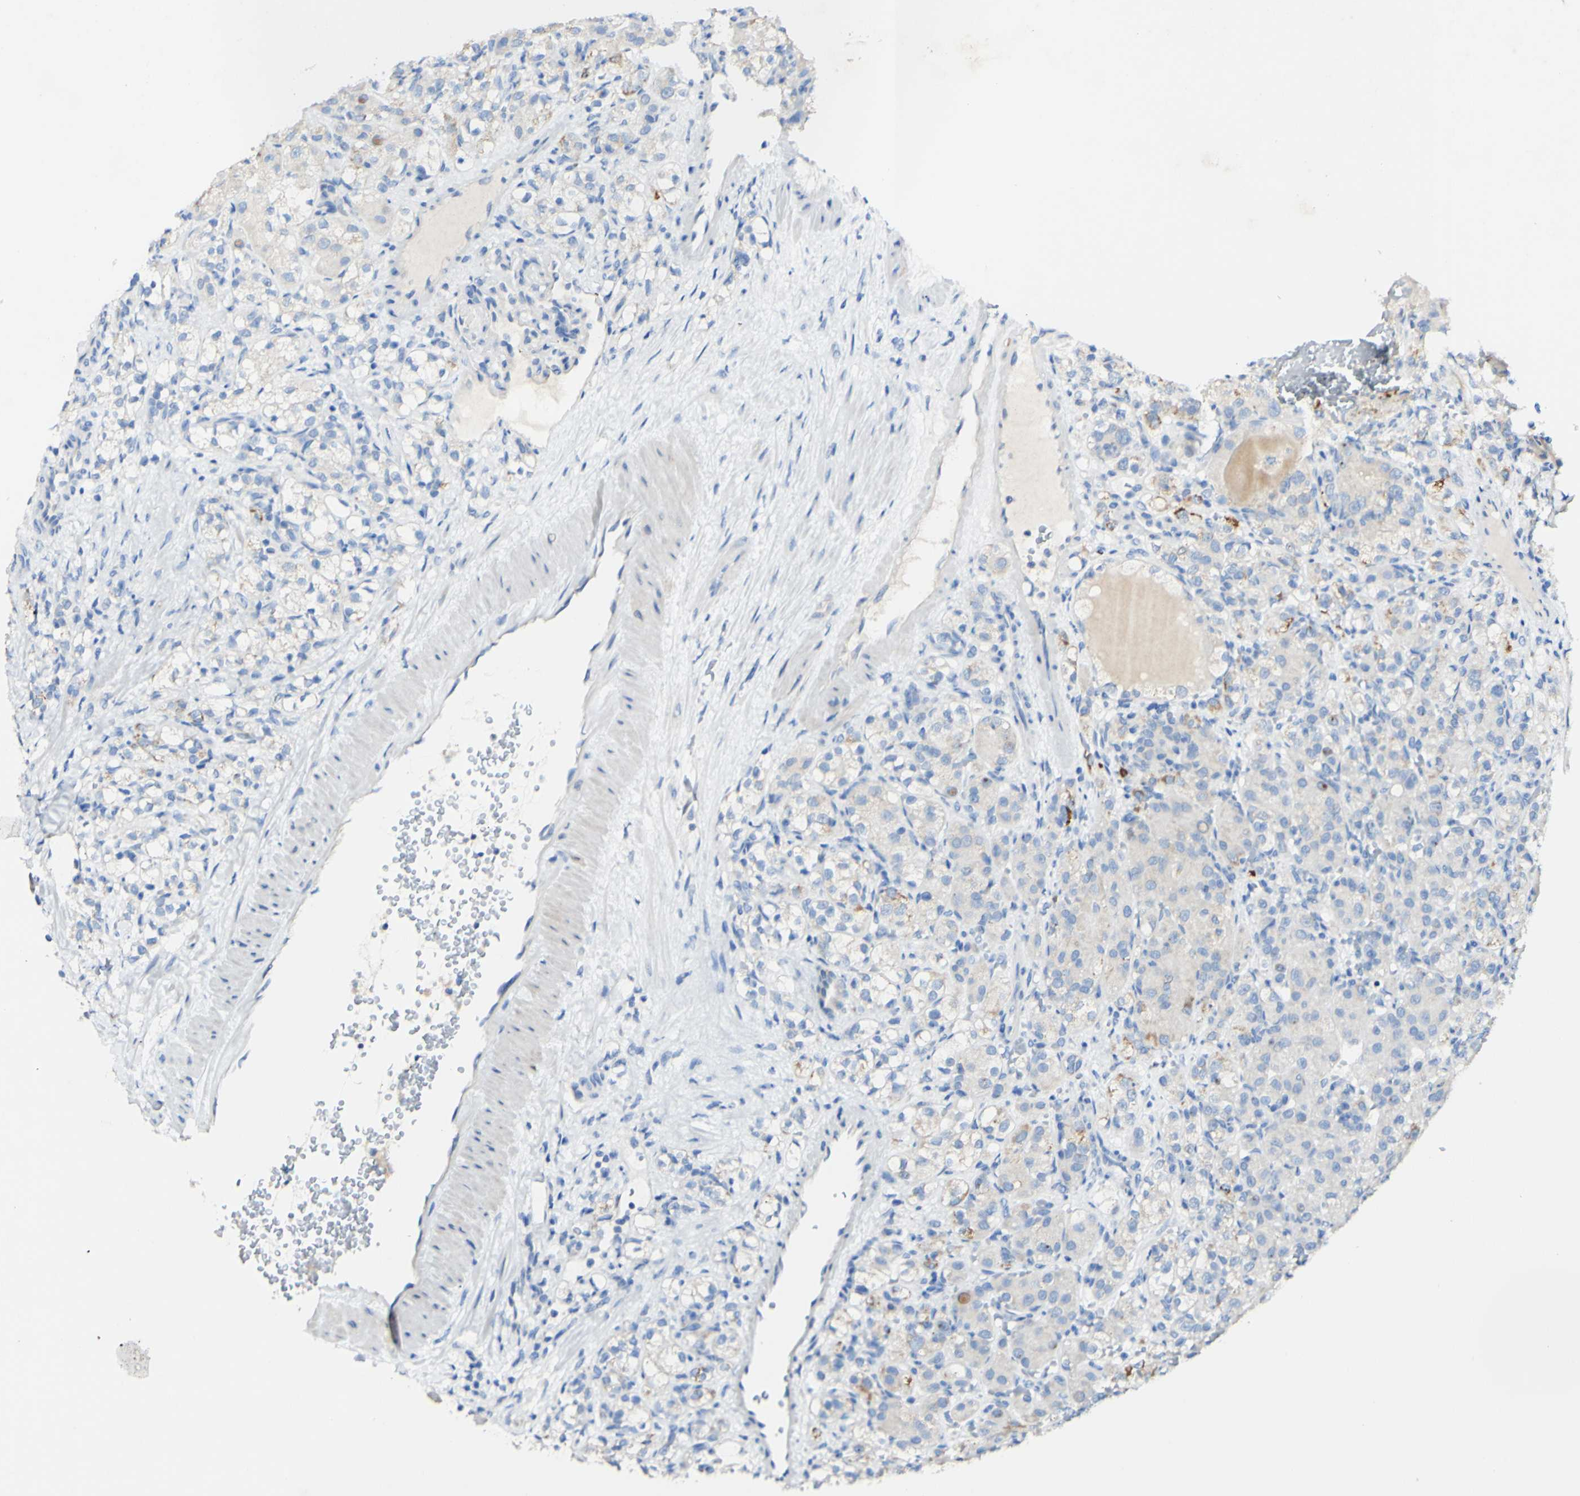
{"staining": {"intensity": "strong", "quantity": "<25%", "location": "cytoplasmic/membranous"}, "tissue": "renal cancer", "cell_type": "Tumor cells", "image_type": "cancer", "snomed": [{"axis": "morphology", "description": "Adenocarcinoma, NOS"}, {"axis": "topography", "description": "Kidney"}], "caption": "Protein staining shows strong cytoplasmic/membranous staining in approximately <25% of tumor cells in renal cancer.", "gene": "FGF4", "patient": {"sex": "male", "age": 61}}